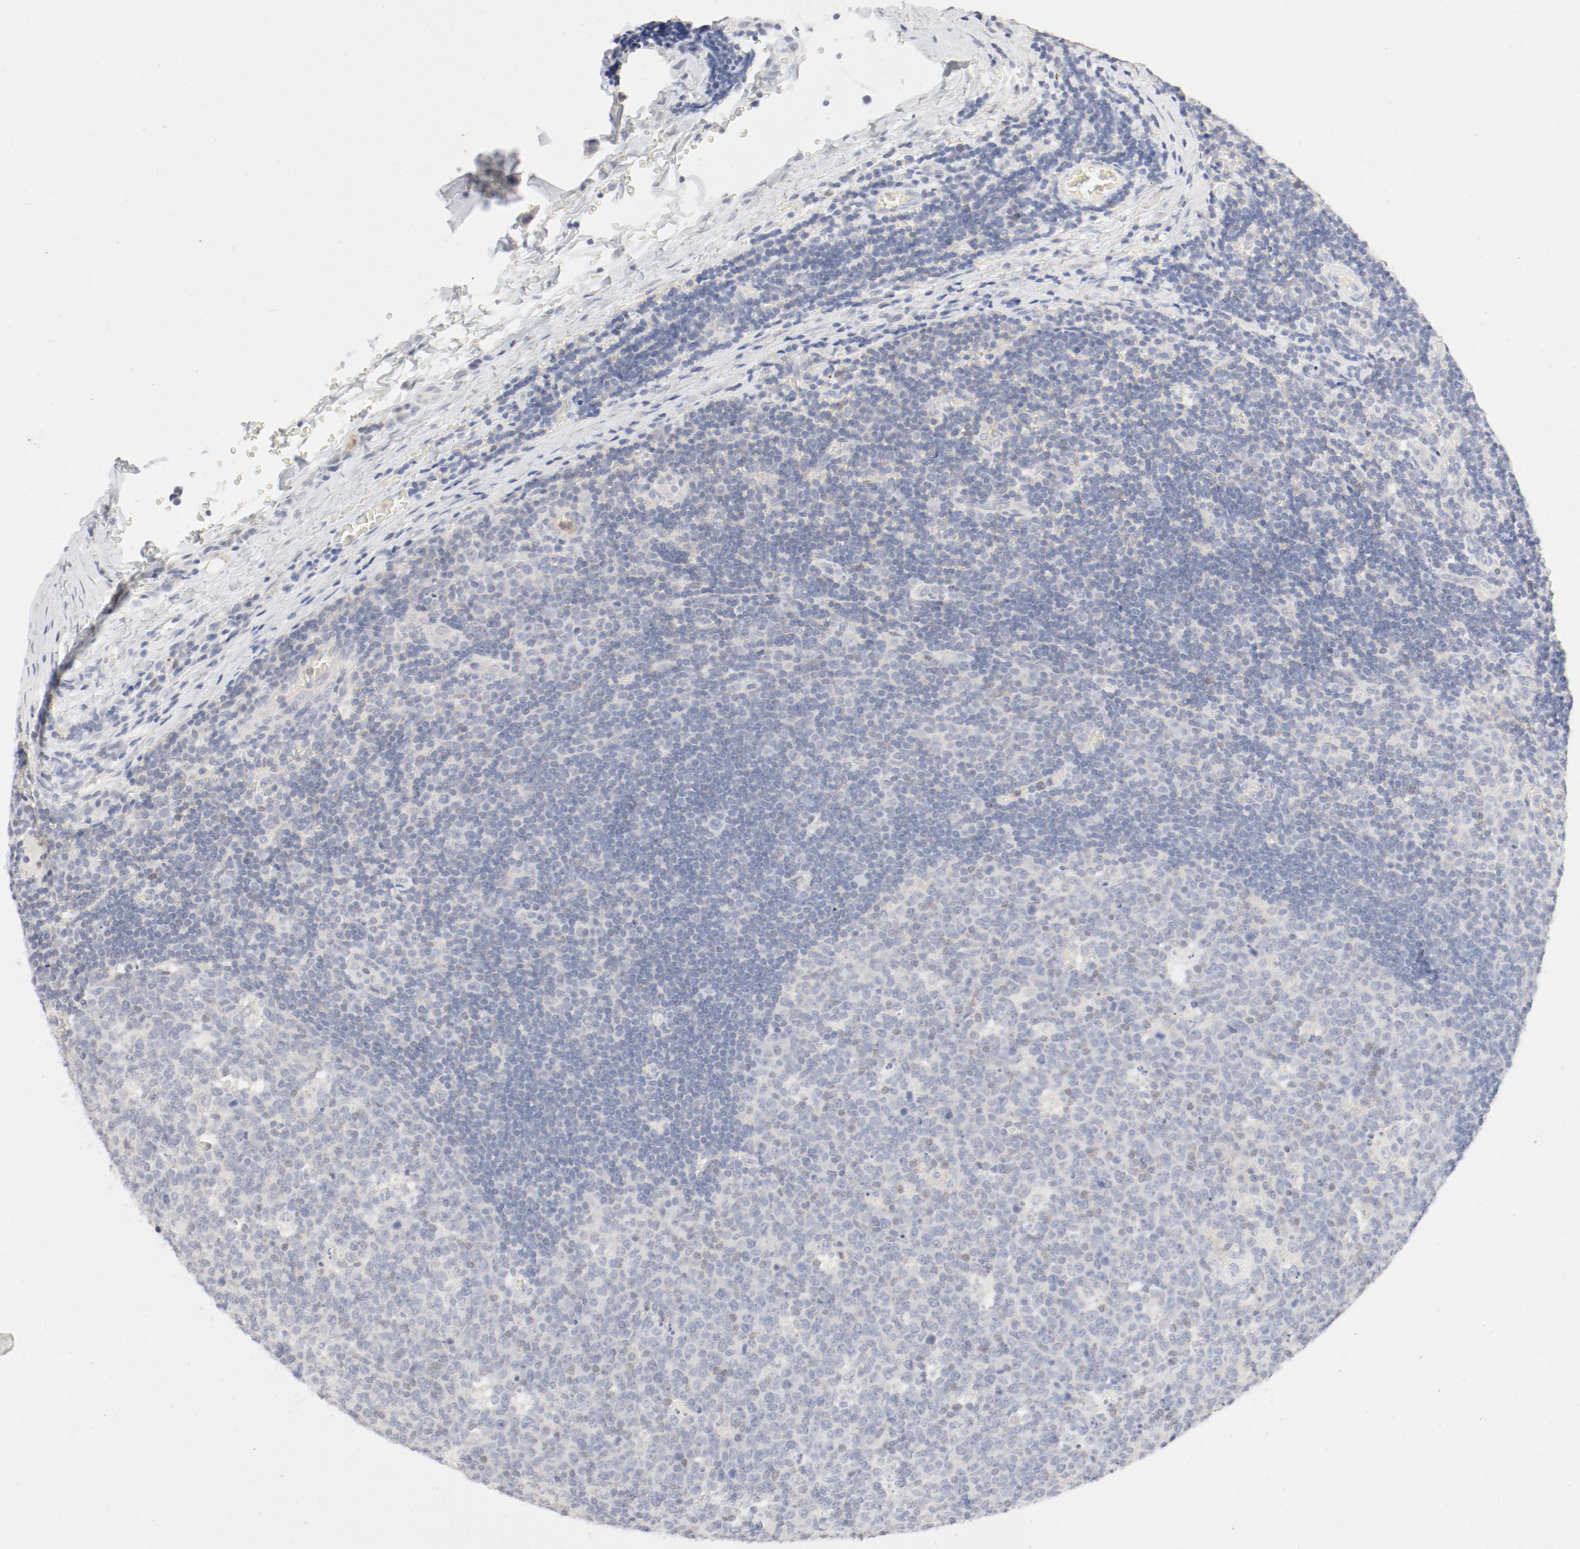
{"staining": {"intensity": "weak", "quantity": "<25%", "location": "cytoplasmic/membranous"}, "tissue": "lymph node", "cell_type": "Germinal center cells", "image_type": "normal", "snomed": [{"axis": "morphology", "description": "Normal tissue, NOS"}, {"axis": "topography", "description": "Lymph node"}, {"axis": "topography", "description": "Salivary gland"}], "caption": "The photomicrograph displays no significant positivity in germinal center cells of lymph node.", "gene": "PGM1", "patient": {"sex": "male", "age": 8}}